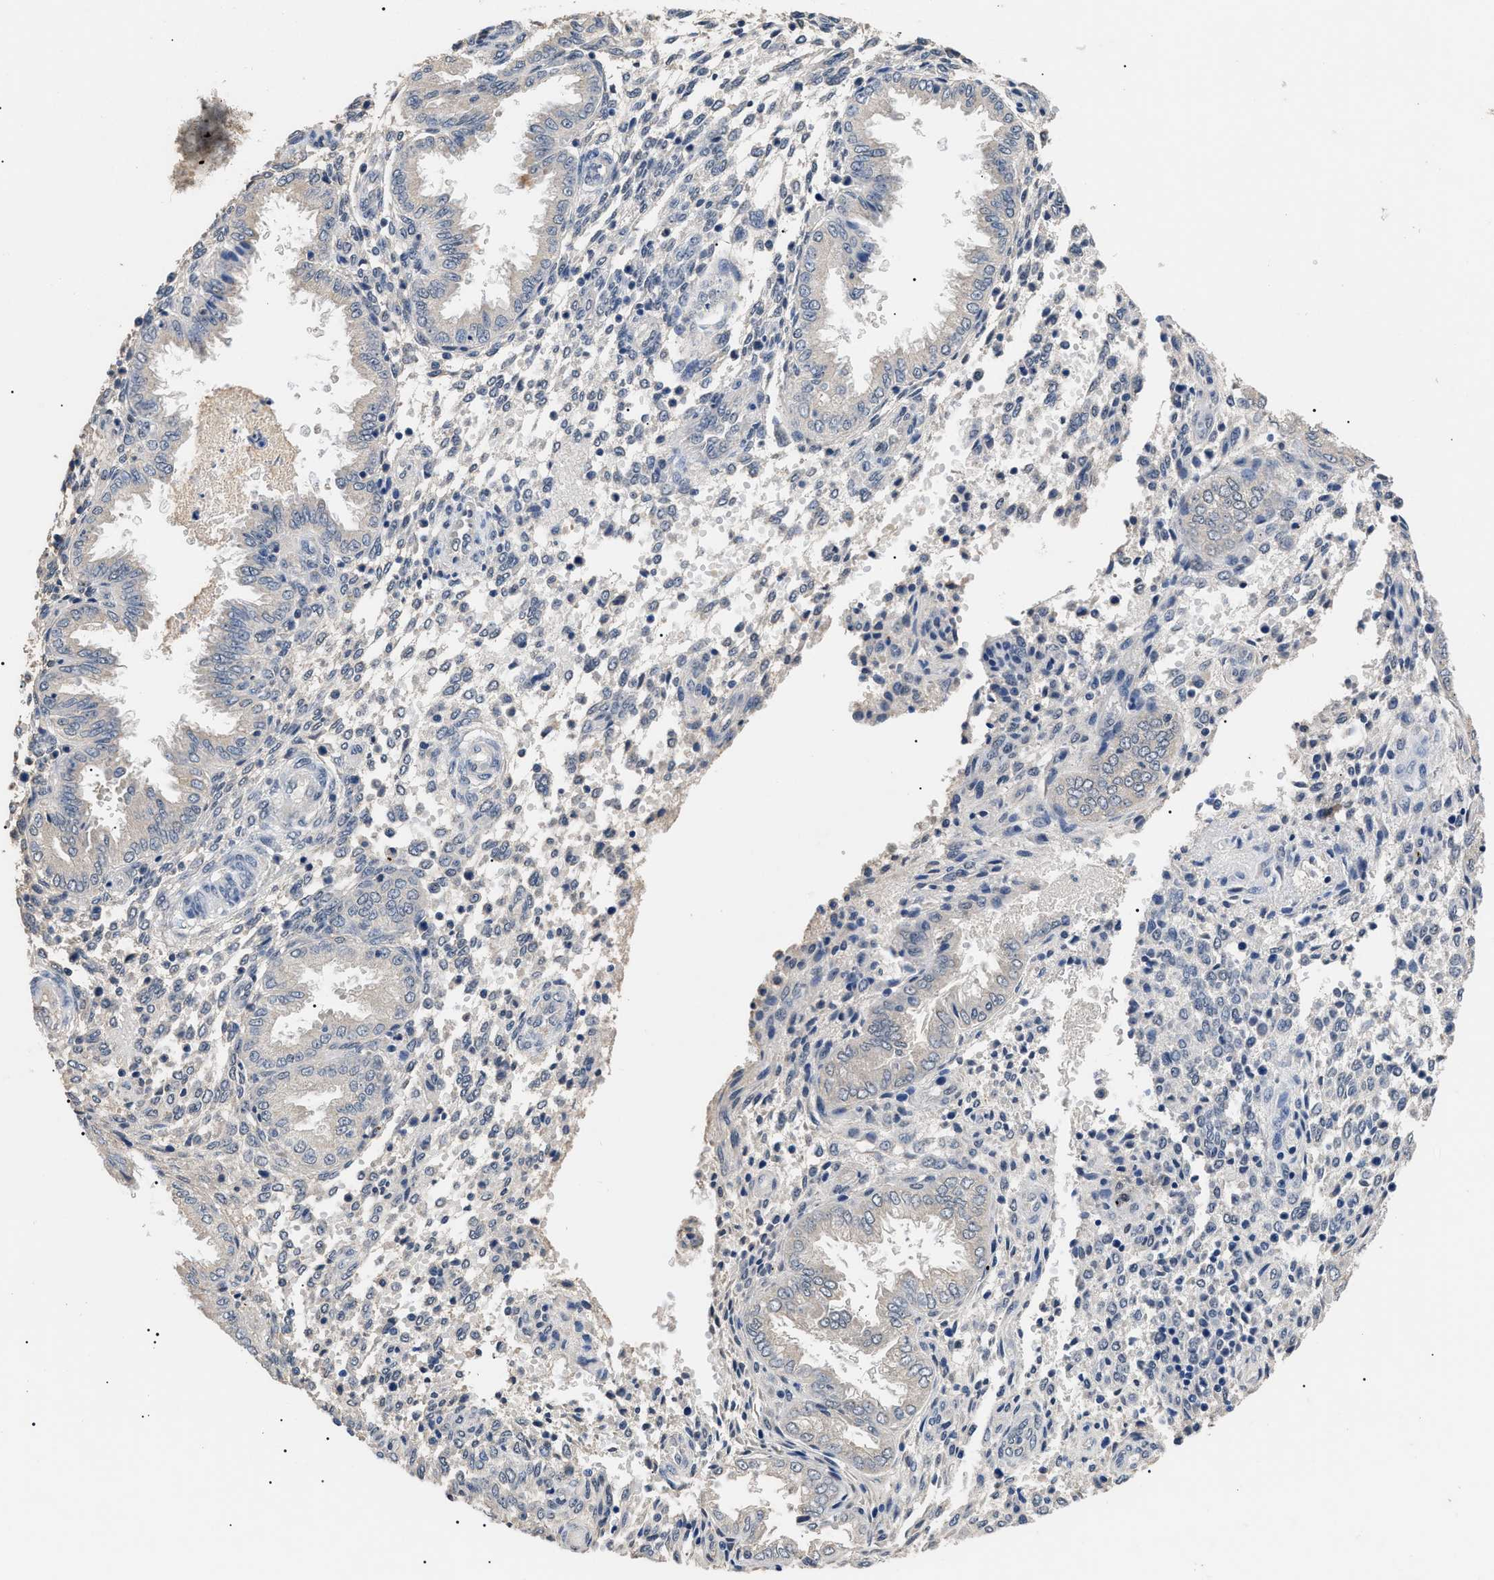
{"staining": {"intensity": "negative", "quantity": "none", "location": "none"}, "tissue": "endometrium", "cell_type": "Cells in endometrial stroma", "image_type": "normal", "snomed": [{"axis": "morphology", "description": "Normal tissue, NOS"}, {"axis": "topography", "description": "Endometrium"}], "caption": "A high-resolution image shows IHC staining of normal endometrium, which exhibits no significant positivity in cells in endometrial stroma.", "gene": "PRRT2", "patient": {"sex": "female", "age": 33}}